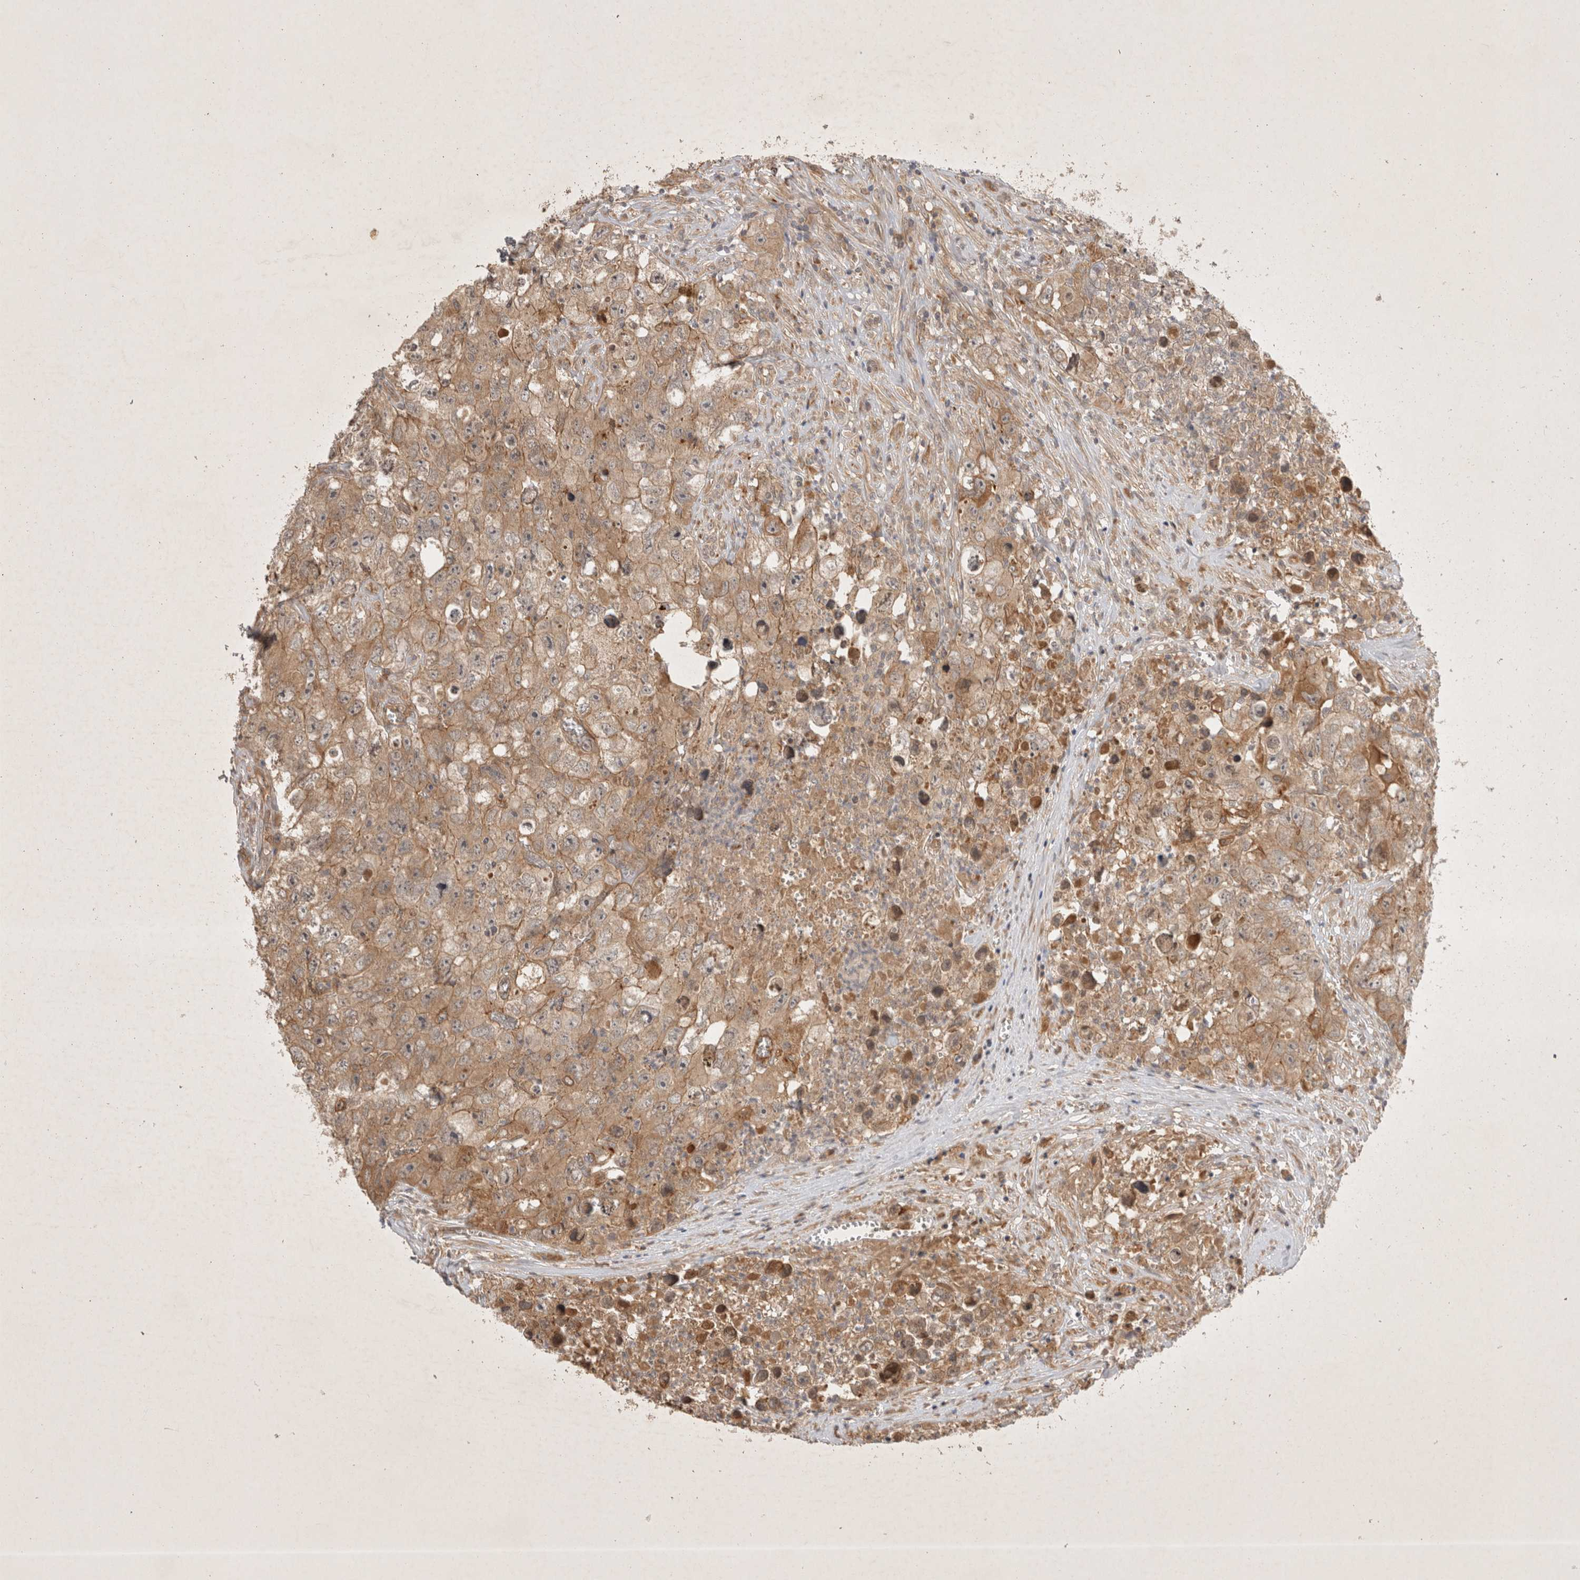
{"staining": {"intensity": "moderate", "quantity": ">75%", "location": "cytoplasmic/membranous"}, "tissue": "testis cancer", "cell_type": "Tumor cells", "image_type": "cancer", "snomed": [{"axis": "morphology", "description": "Seminoma, NOS"}, {"axis": "morphology", "description": "Carcinoma, Embryonal, NOS"}, {"axis": "topography", "description": "Testis"}], "caption": "Brown immunohistochemical staining in testis seminoma exhibits moderate cytoplasmic/membranous expression in approximately >75% of tumor cells.", "gene": "YES1", "patient": {"sex": "male", "age": 43}}